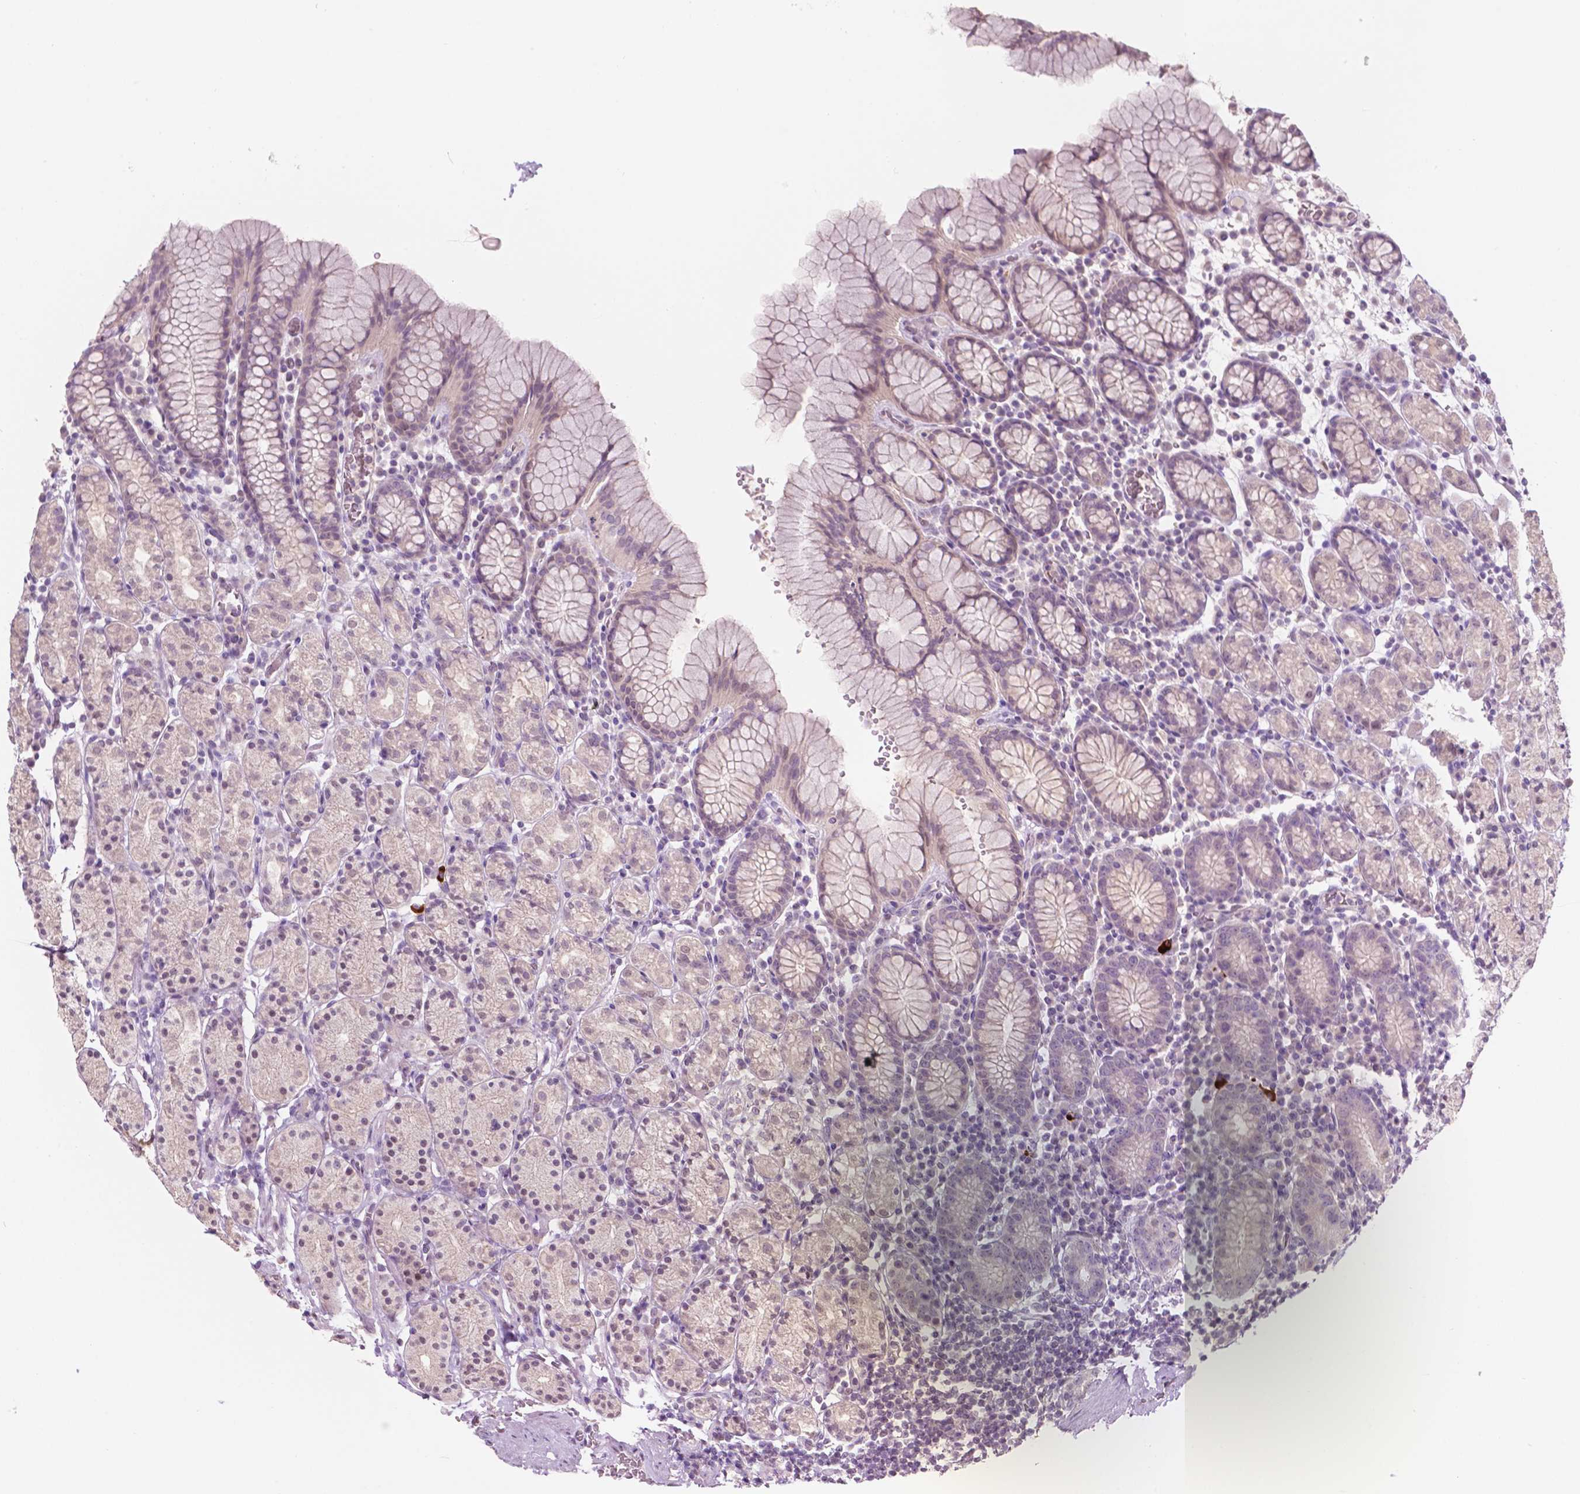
{"staining": {"intensity": "weak", "quantity": "<25%", "location": "nuclear"}, "tissue": "stomach", "cell_type": "Glandular cells", "image_type": "normal", "snomed": [{"axis": "morphology", "description": "Normal tissue, NOS"}, {"axis": "topography", "description": "Stomach, upper"}, {"axis": "topography", "description": "Stomach"}], "caption": "This is a photomicrograph of IHC staining of normal stomach, which shows no positivity in glandular cells.", "gene": "TM6SF2", "patient": {"sex": "male", "age": 62}}